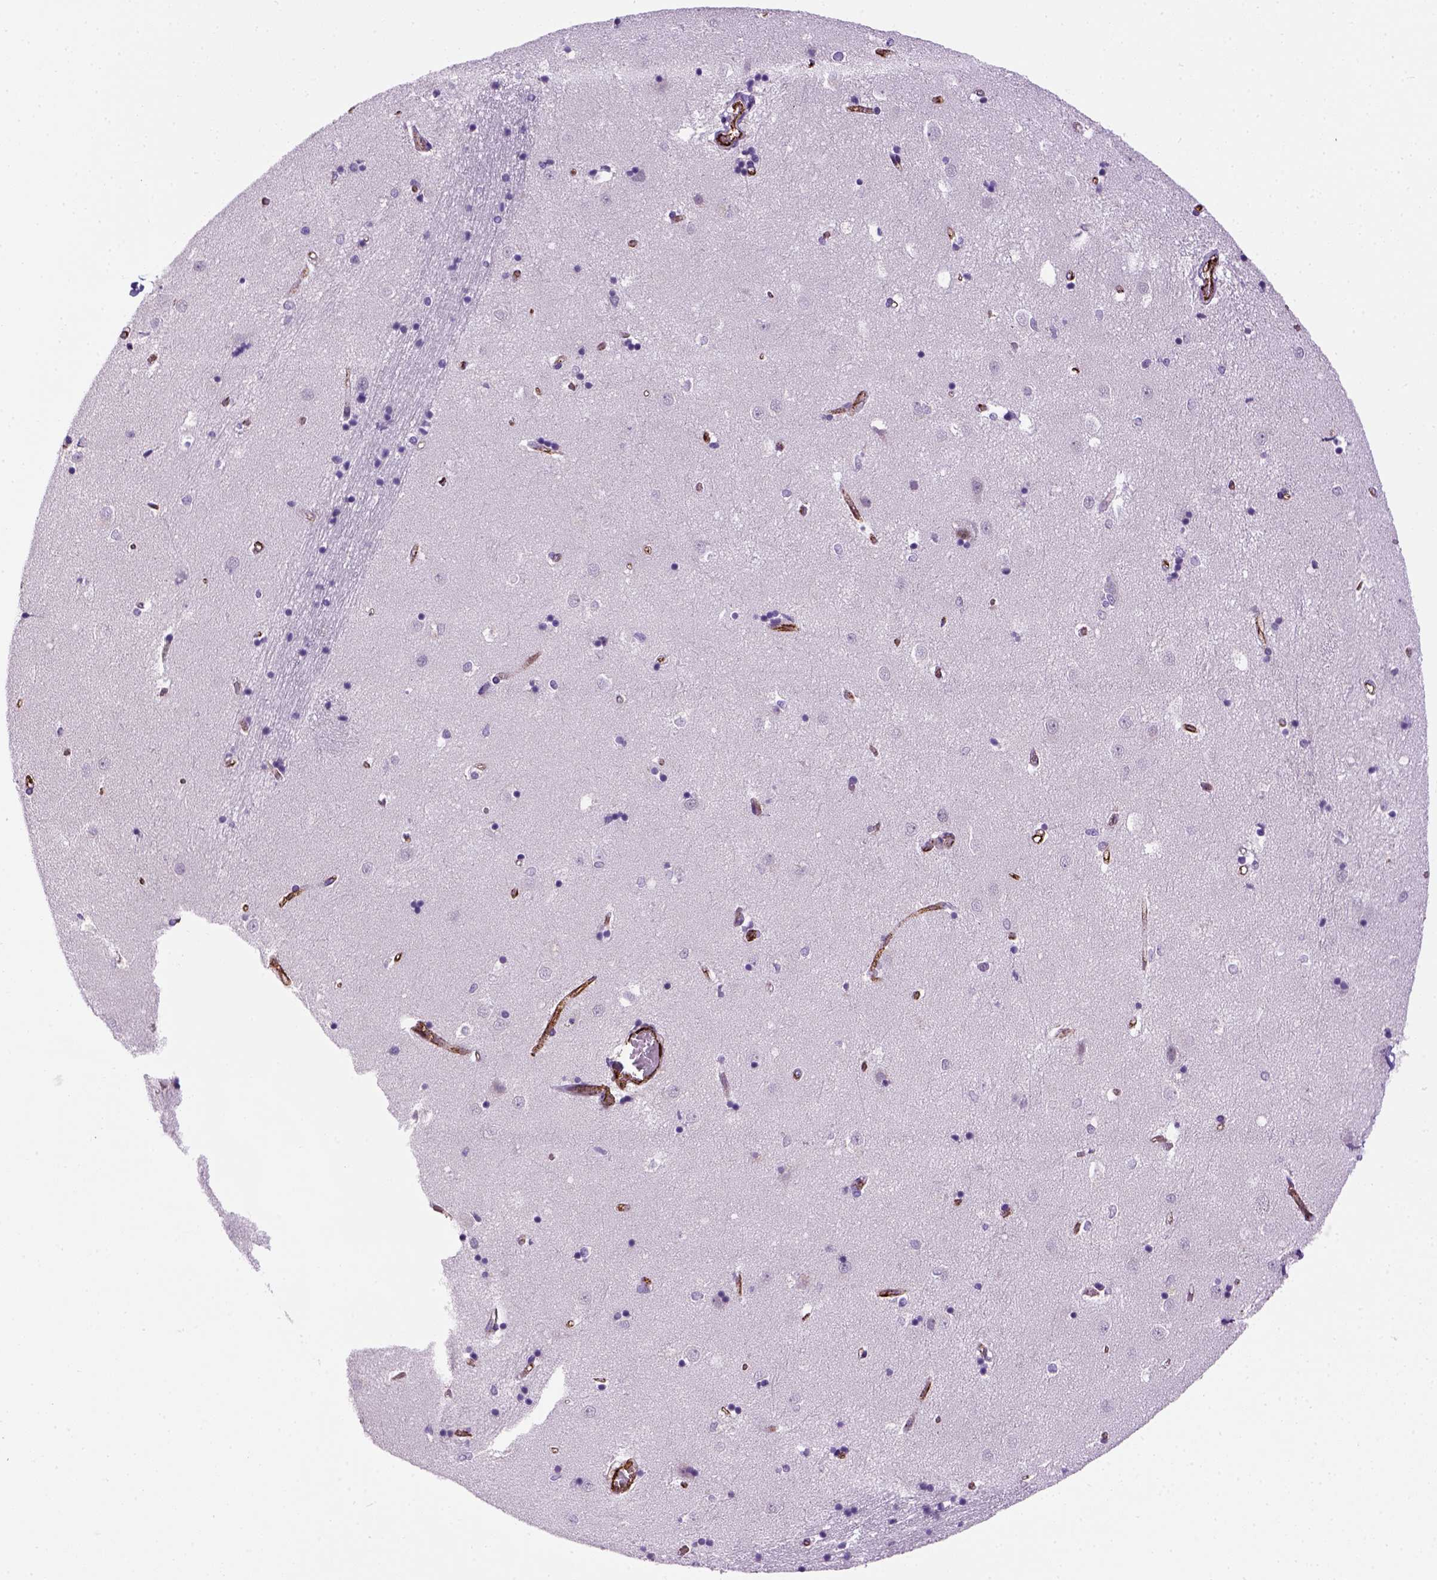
{"staining": {"intensity": "negative", "quantity": "none", "location": "none"}, "tissue": "caudate", "cell_type": "Glial cells", "image_type": "normal", "snomed": [{"axis": "morphology", "description": "Normal tissue, NOS"}, {"axis": "topography", "description": "Lateral ventricle wall"}], "caption": "Glial cells show no significant staining in benign caudate. (Stains: DAB (3,3'-diaminobenzidine) immunohistochemistry (IHC) with hematoxylin counter stain, Microscopy: brightfield microscopy at high magnification).", "gene": "VWF", "patient": {"sex": "male", "age": 54}}